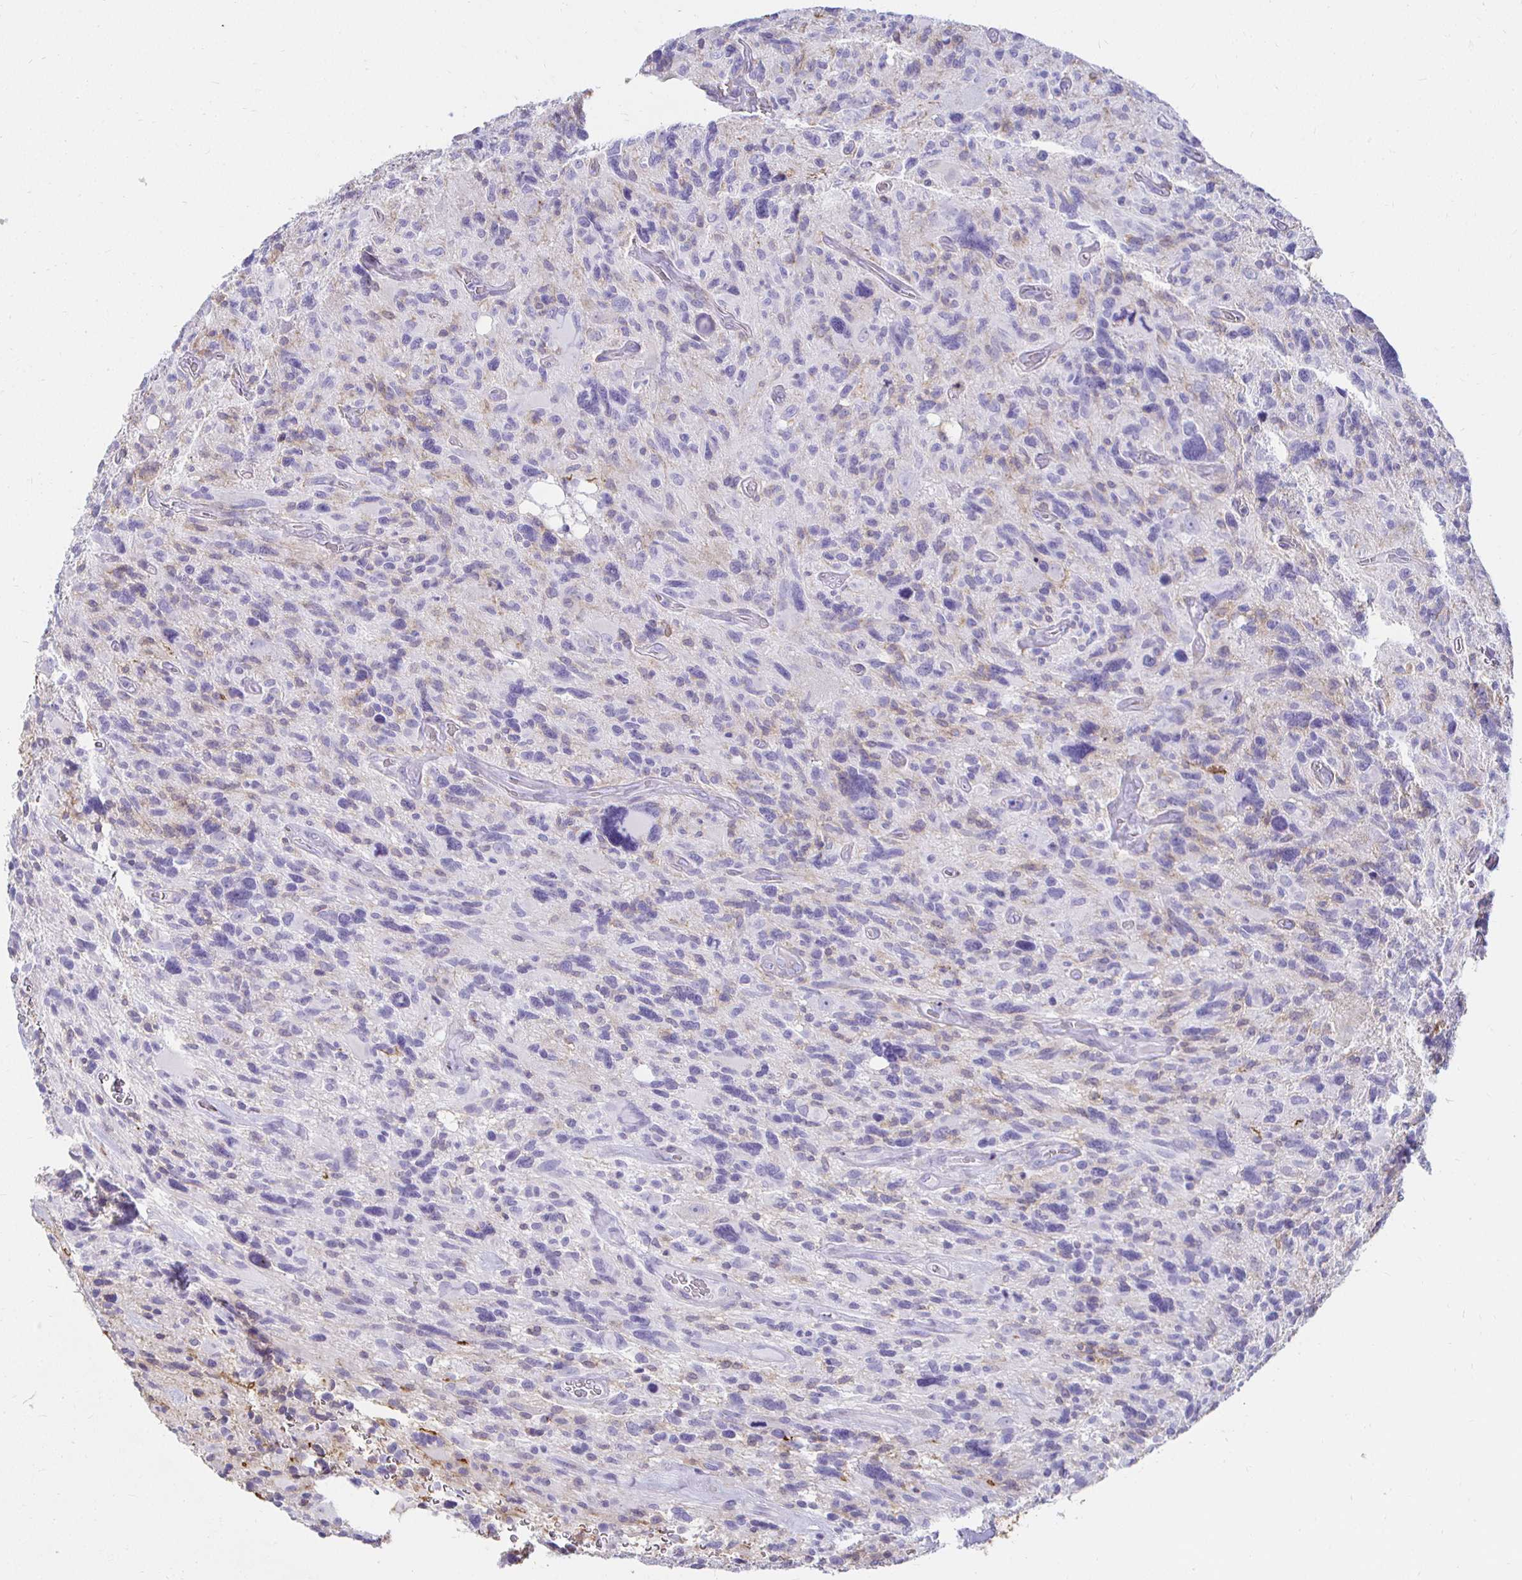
{"staining": {"intensity": "negative", "quantity": "none", "location": "none"}, "tissue": "glioma", "cell_type": "Tumor cells", "image_type": "cancer", "snomed": [{"axis": "morphology", "description": "Glioma, malignant, High grade"}, {"axis": "topography", "description": "Brain"}], "caption": "Immunohistochemical staining of human glioma displays no significant staining in tumor cells.", "gene": "TAS1R3", "patient": {"sex": "male", "age": 49}}